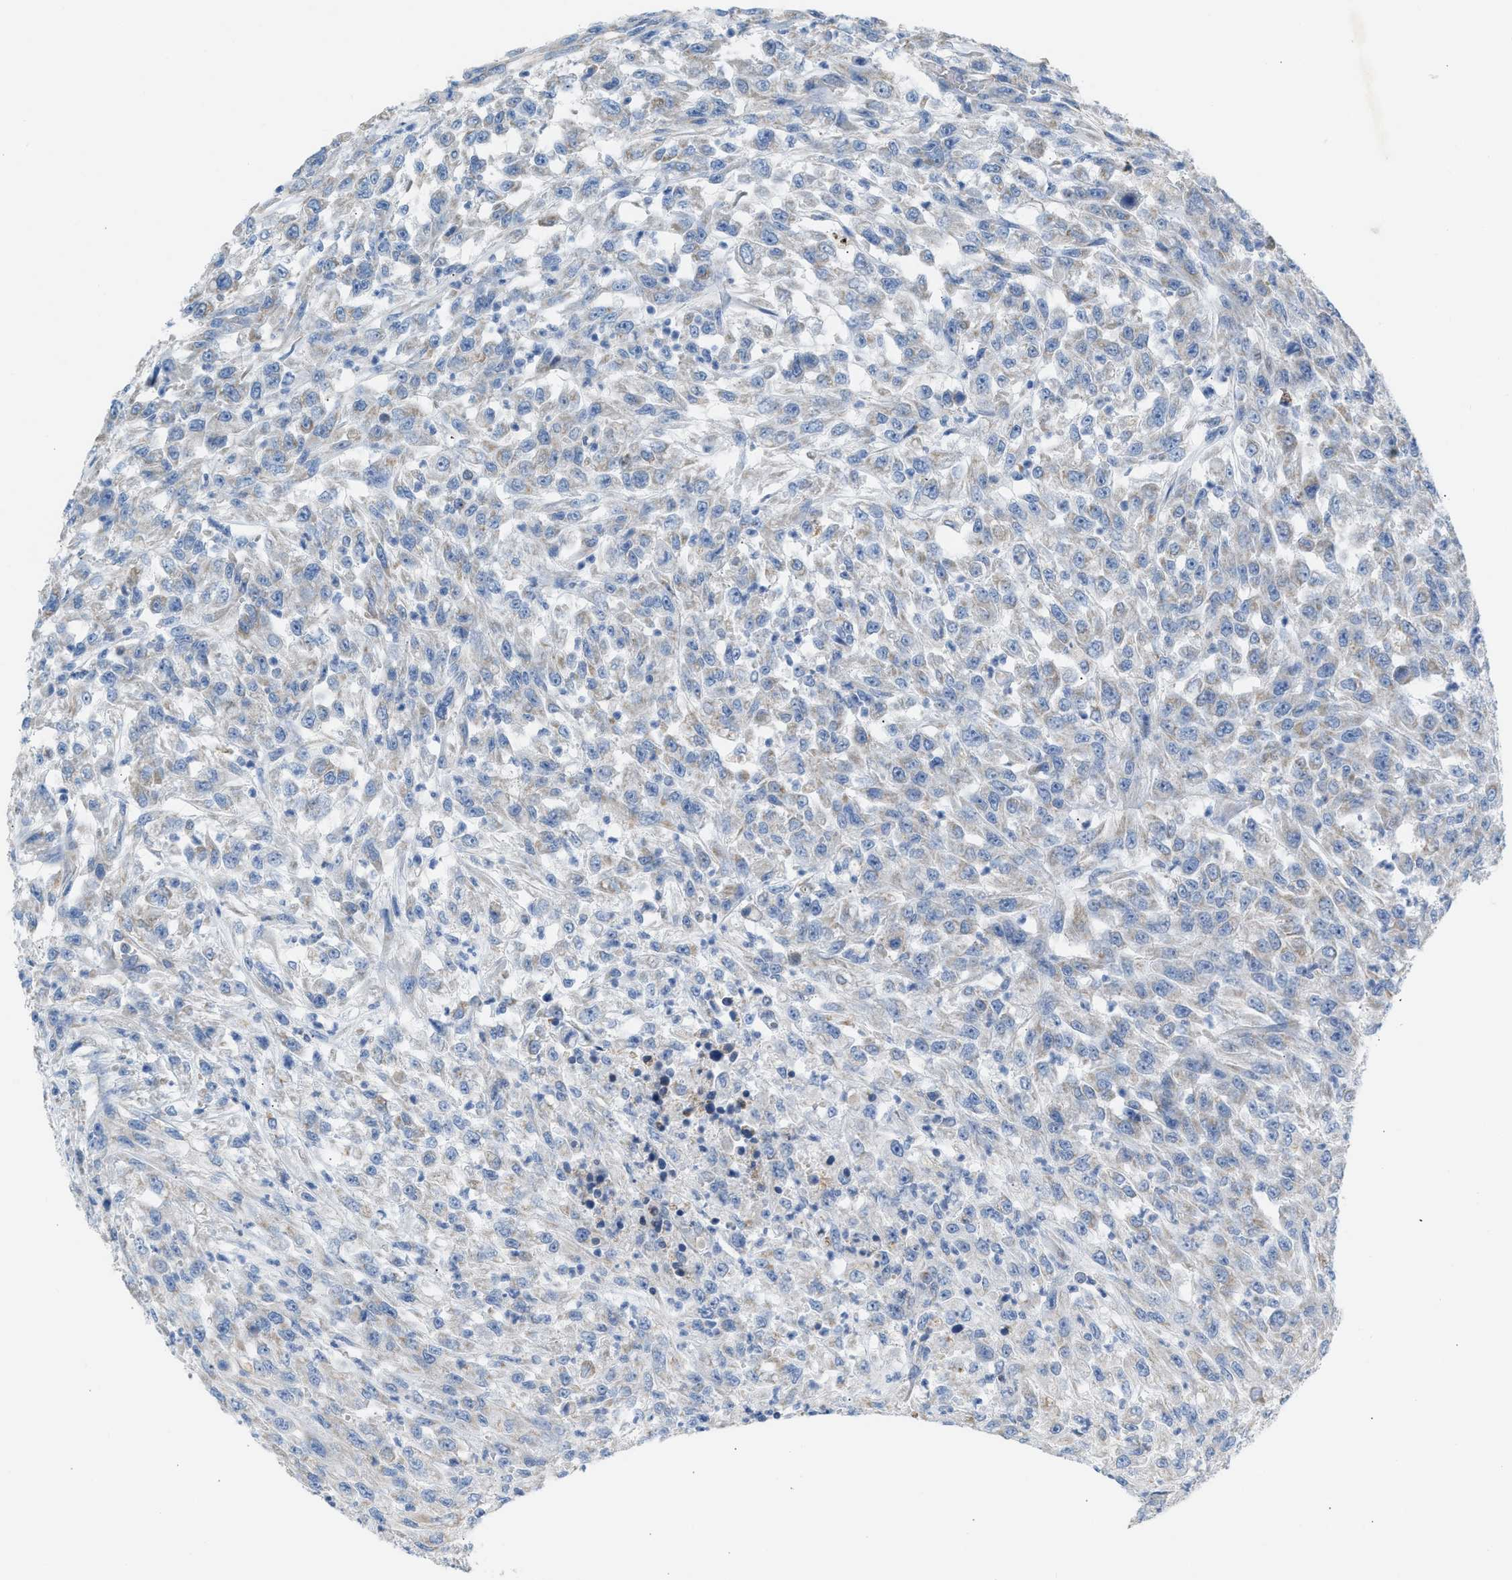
{"staining": {"intensity": "weak", "quantity": "<25%", "location": "cytoplasmic/membranous"}, "tissue": "urothelial cancer", "cell_type": "Tumor cells", "image_type": "cancer", "snomed": [{"axis": "morphology", "description": "Urothelial carcinoma, High grade"}, {"axis": "topography", "description": "Urinary bladder"}], "caption": "The histopathology image shows no staining of tumor cells in high-grade urothelial carcinoma. (DAB immunohistochemistry (IHC) with hematoxylin counter stain).", "gene": "NDUFS8", "patient": {"sex": "male", "age": 46}}